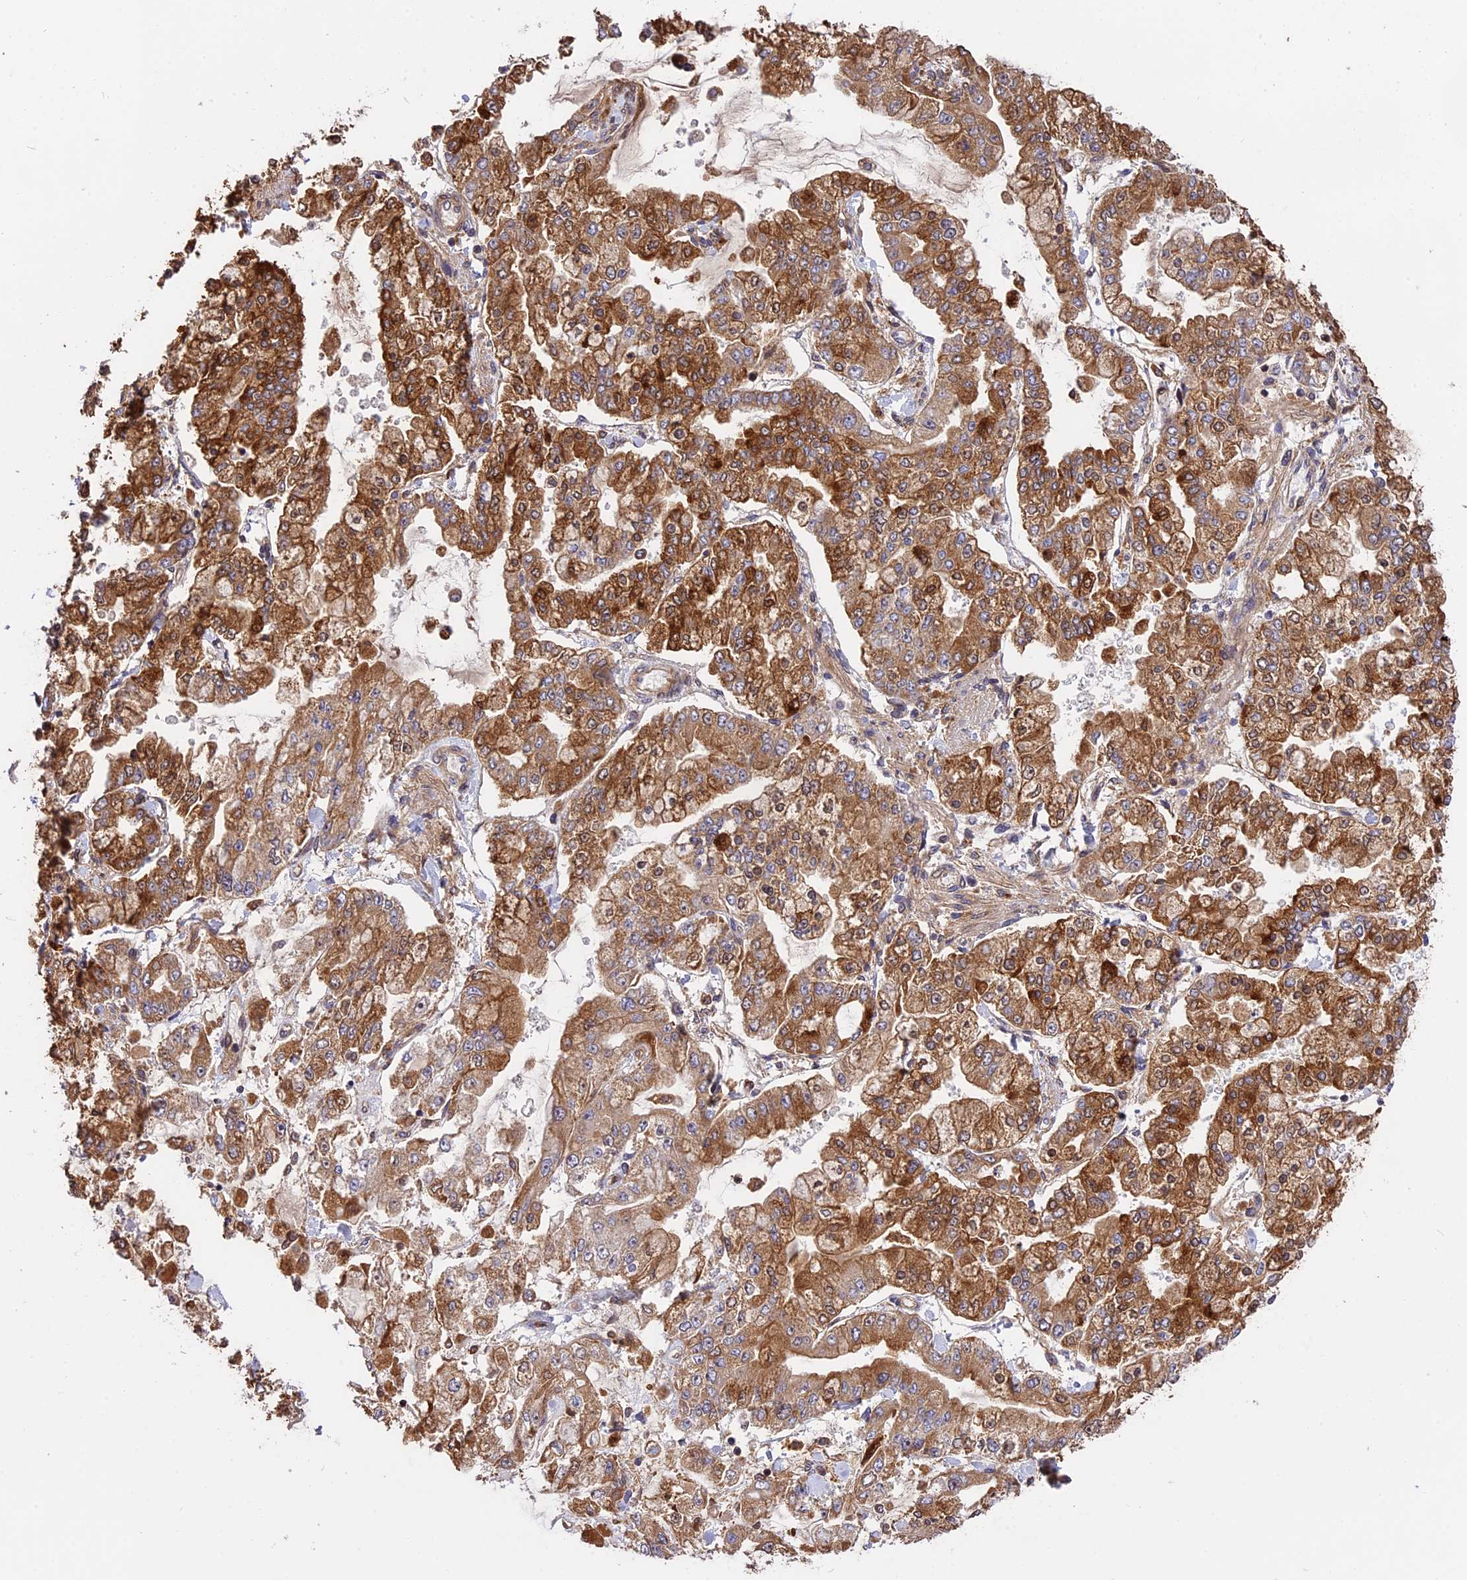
{"staining": {"intensity": "strong", "quantity": ">75%", "location": "cytoplasmic/membranous"}, "tissue": "stomach cancer", "cell_type": "Tumor cells", "image_type": "cancer", "snomed": [{"axis": "morphology", "description": "Normal tissue, NOS"}, {"axis": "morphology", "description": "Adenocarcinoma, NOS"}, {"axis": "topography", "description": "Stomach, upper"}, {"axis": "topography", "description": "Stomach"}], "caption": "Adenocarcinoma (stomach) stained for a protein (brown) shows strong cytoplasmic/membranous positive expression in about >75% of tumor cells.", "gene": "RERGL", "patient": {"sex": "male", "age": 76}}